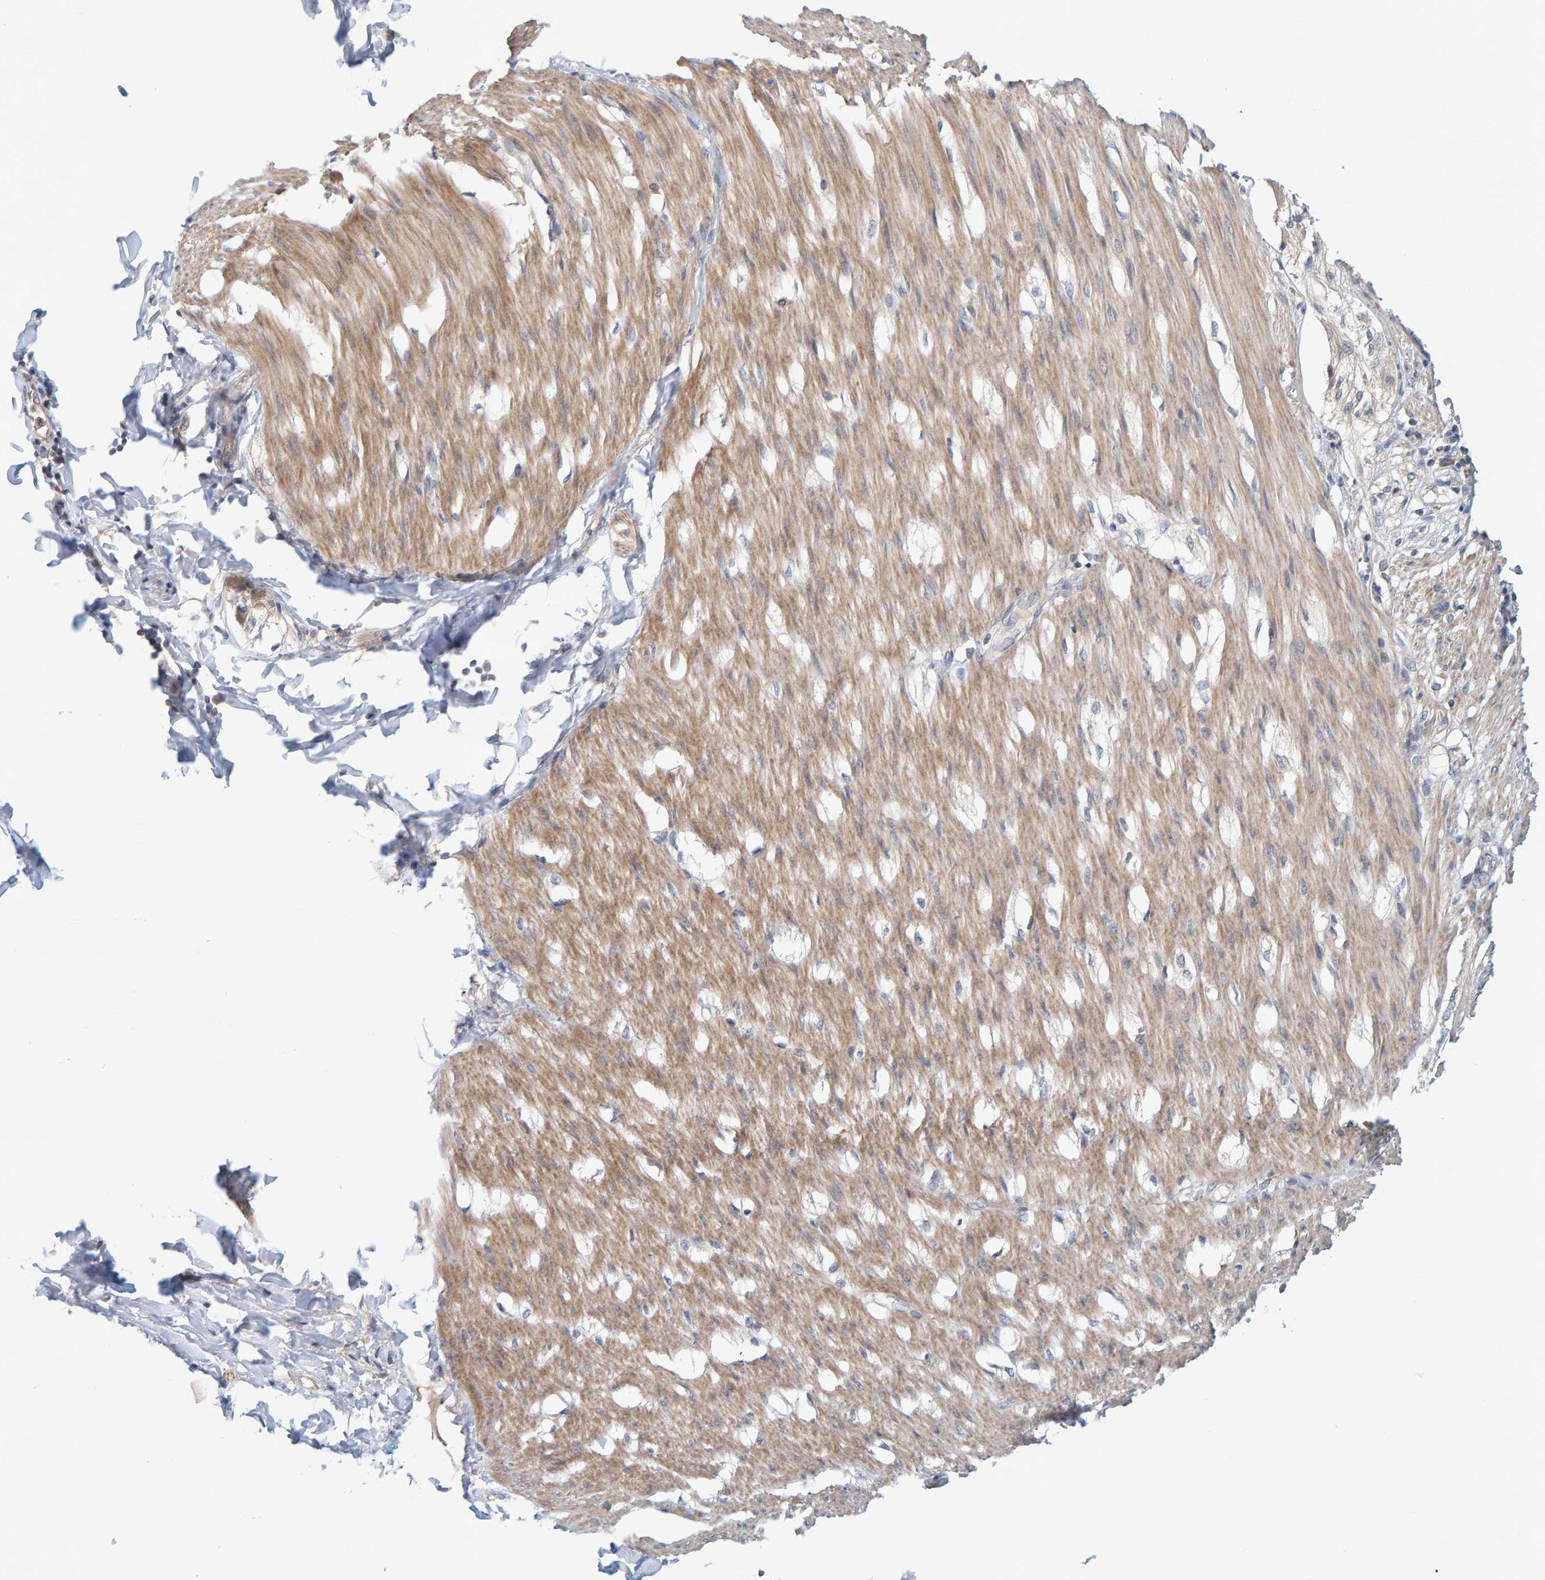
{"staining": {"intensity": "moderate", "quantity": ">75%", "location": "cytoplasmic/membranous"}, "tissue": "smooth muscle", "cell_type": "Smooth muscle cells", "image_type": "normal", "snomed": [{"axis": "morphology", "description": "Normal tissue, NOS"}, {"axis": "morphology", "description": "Adenocarcinoma, NOS"}, {"axis": "topography", "description": "Smooth muscle"}, {"axis": "topography", "description": "Colon"}], "caption": "Immunohistochemical staining of normal human smooth muscle displays >75% levels of moderate cytoplasmic/membranous protein positivity in approximately >75% of smooth muscle cells. (Brightfield microscopy of DAB IHC at high magnification).", "gene": "TATDN1", "patient": {"sex": "male", "age": 14}}